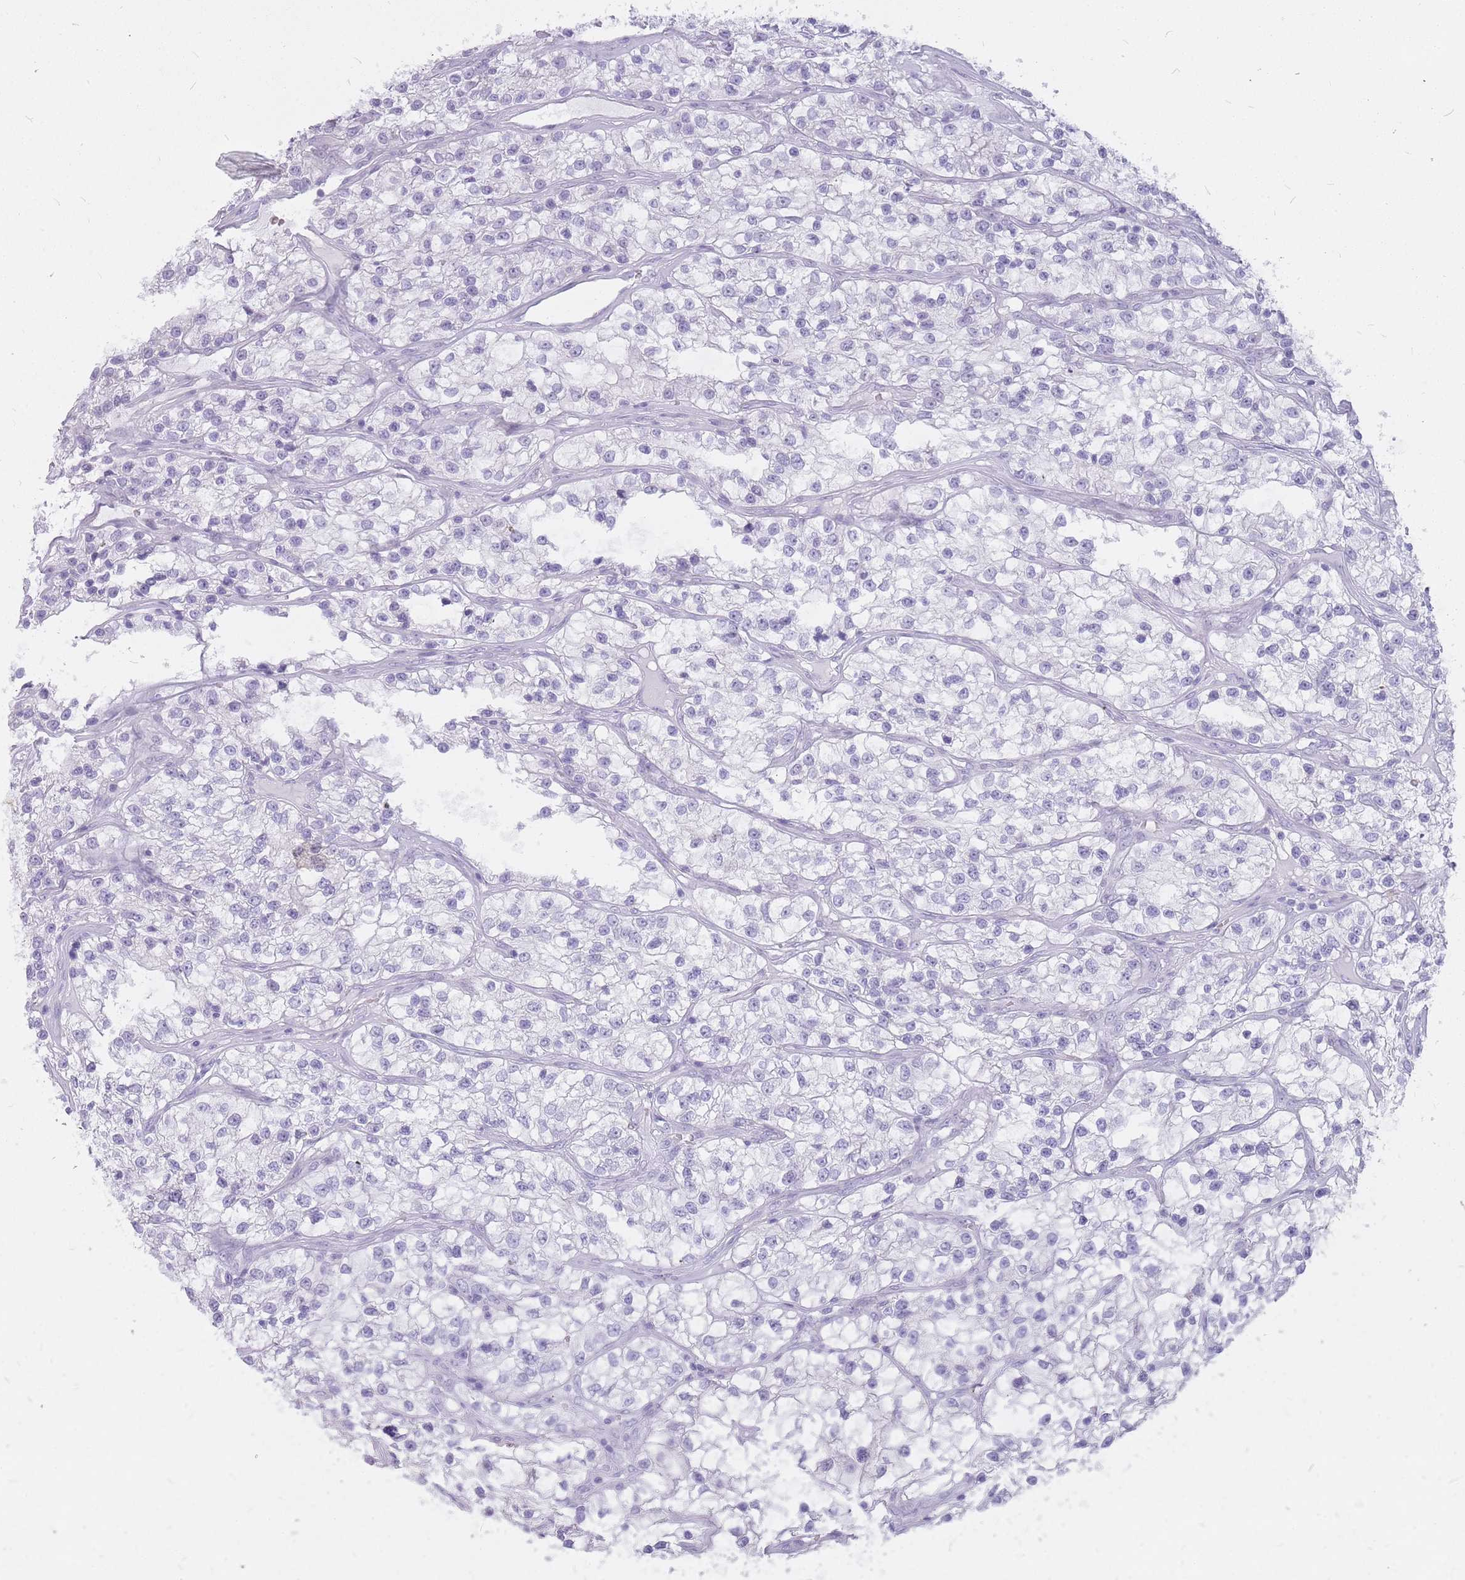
{"staining": {"intensity": "negative", "quantity": "none", "location": "none"}, "tissue": "renal cancer", "cell_type": "Tumor cells", "image_type": "cancer", "snomed": [{"axis": "morphology", "description": "Adenocarcinoma, NOS"}, {"axis": "topography", "description": "Kidney"}], "caption": "IHC of human renal adenocarcinoma exhibits no expression in tumor cells.", "gene": "INS", "patient": {"sex": "female", "age": 57}}